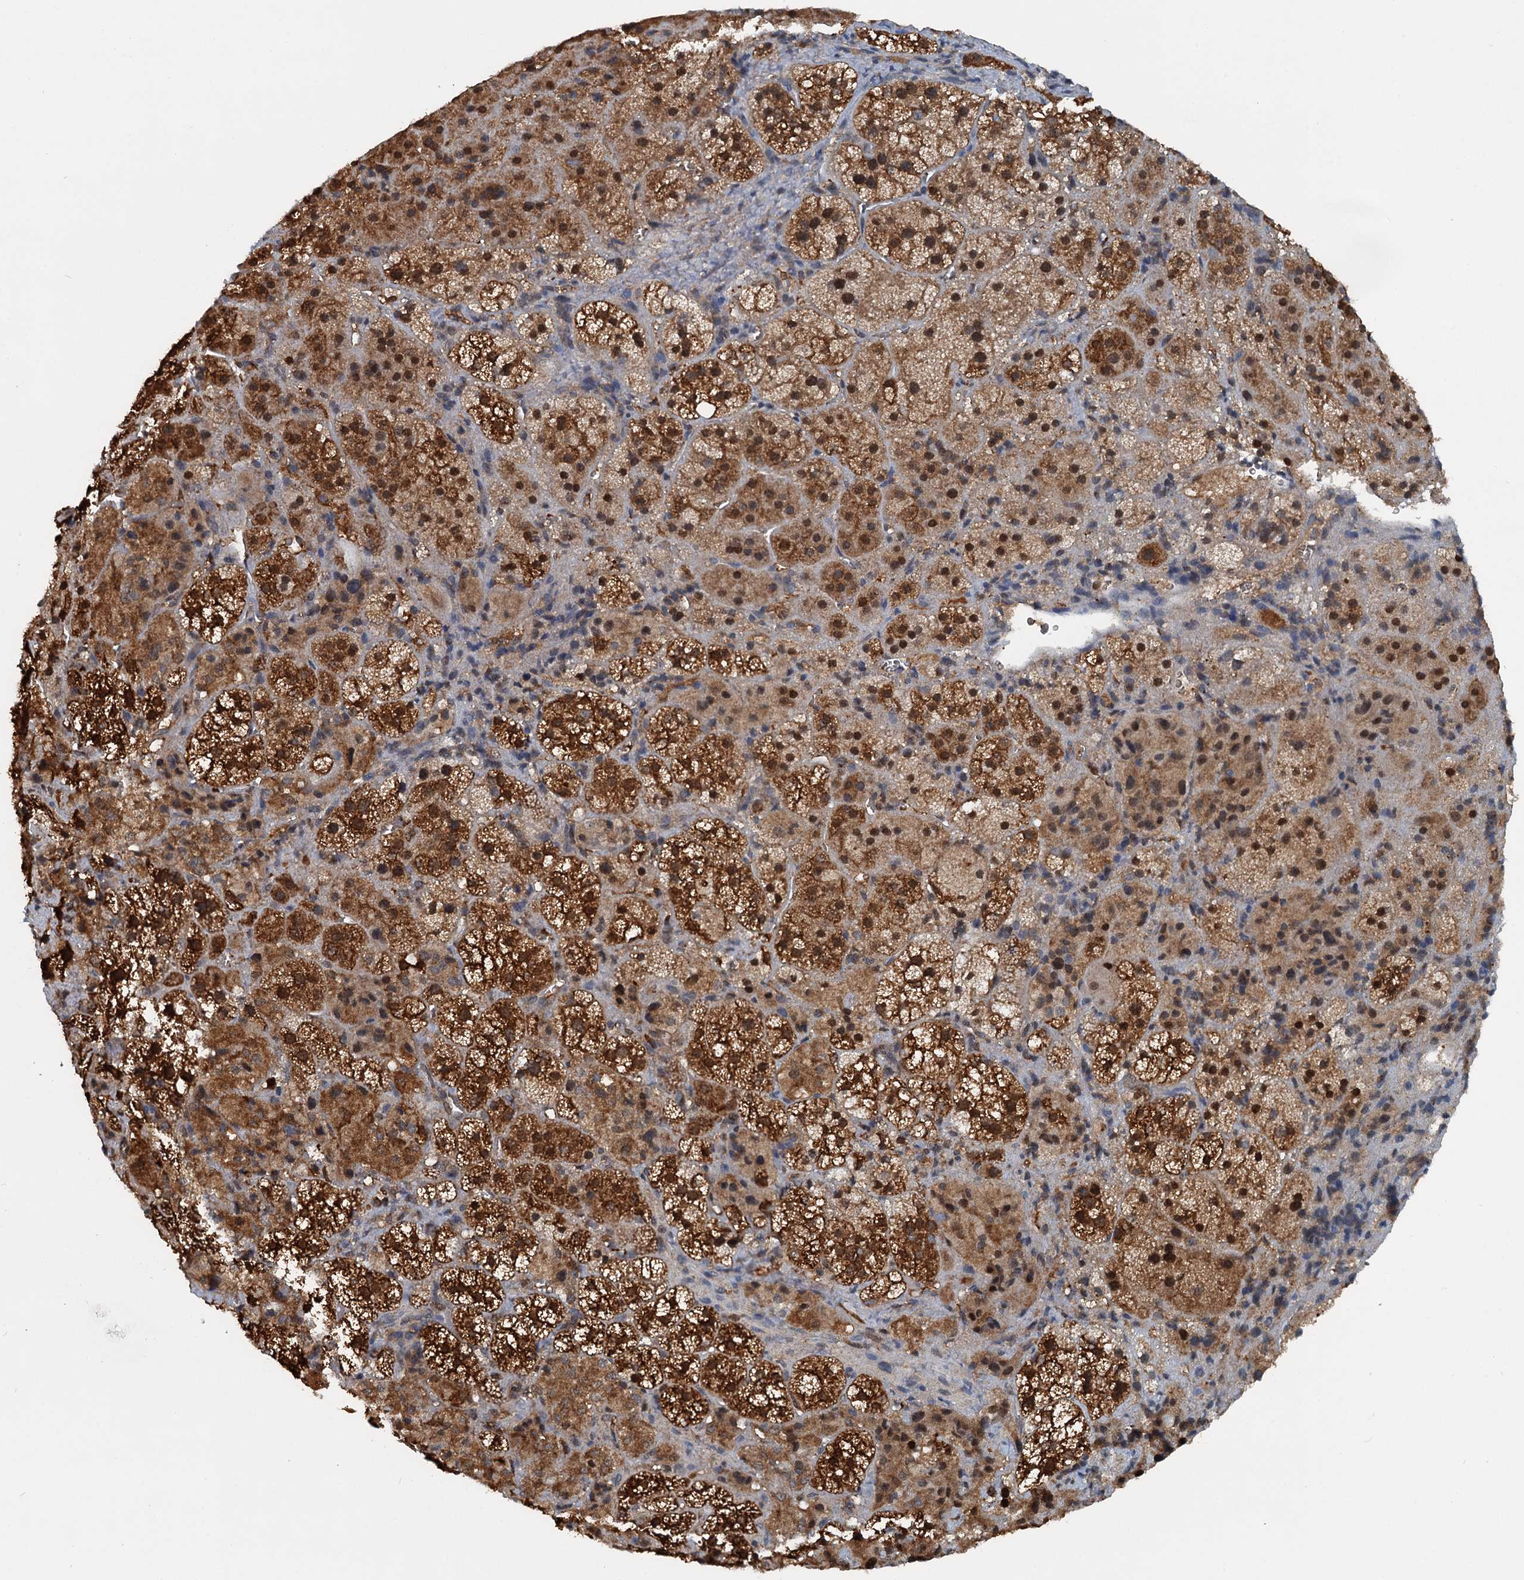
{"staining": {"intensity": "strong", "quantity": ">75%", "location": "cytoplasmic/membranous,nuclear"}, "tissue": "adrenal gland", "cell_type": "Glandular cells", "image_type": "normal", "snomed": [{"axis": "morphology", "description": "Normal tissue, NOS"}, {"axis": "topography", "description": "Adrenal gland"}], "caption": "This image shows unremarkable adrenal gland stained with immunohistochemistry to label a protein in brown. The cytoplasmic/membranous,nuclear of glandular cells show strong positivity for the protein. Nuclei are counter-stained blue.", "gene": "GPI", "patient": {"sex": "female", "age": 44}}